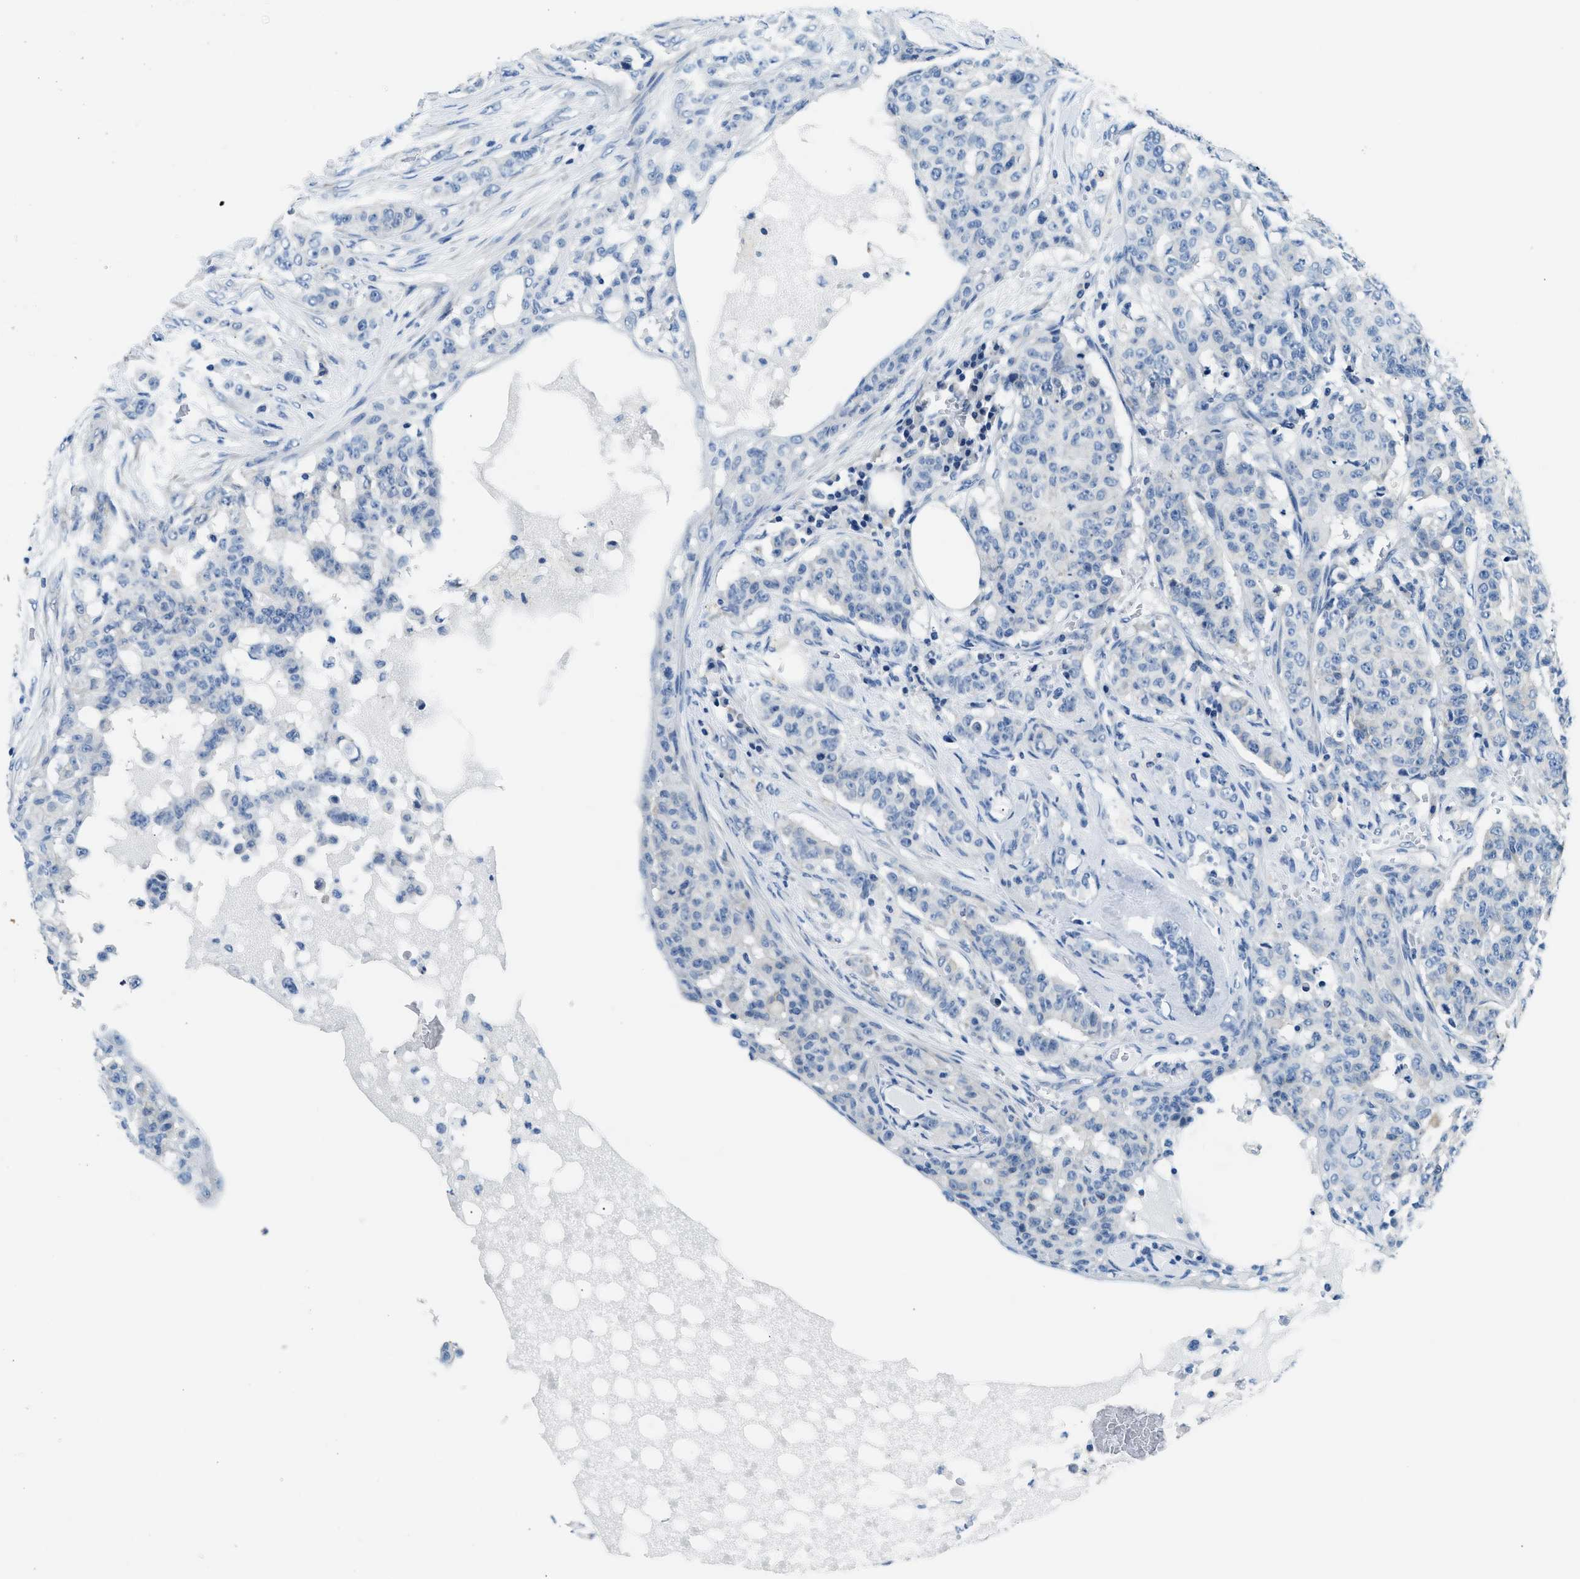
{"staining": {"intensity": "negative", "quantity": "none", "location": "none"}, "tissue": "breast cancer", "cell_type": "Tumor cells", "image_type": "cancer", "snomed": [{"axis": "morphology", "description": "Normal tissue, NOS"}, {"axis": "morphology", "description": "Duct carcinoma"}, {"axis": "topography", "description": "Breast"}], "caption": "Tumor cells are negative for protein expression in human breast cancer (intraductal carcinoma).", "gene": "CLDN18", "patient": {"sex": "female", "age": 40}}